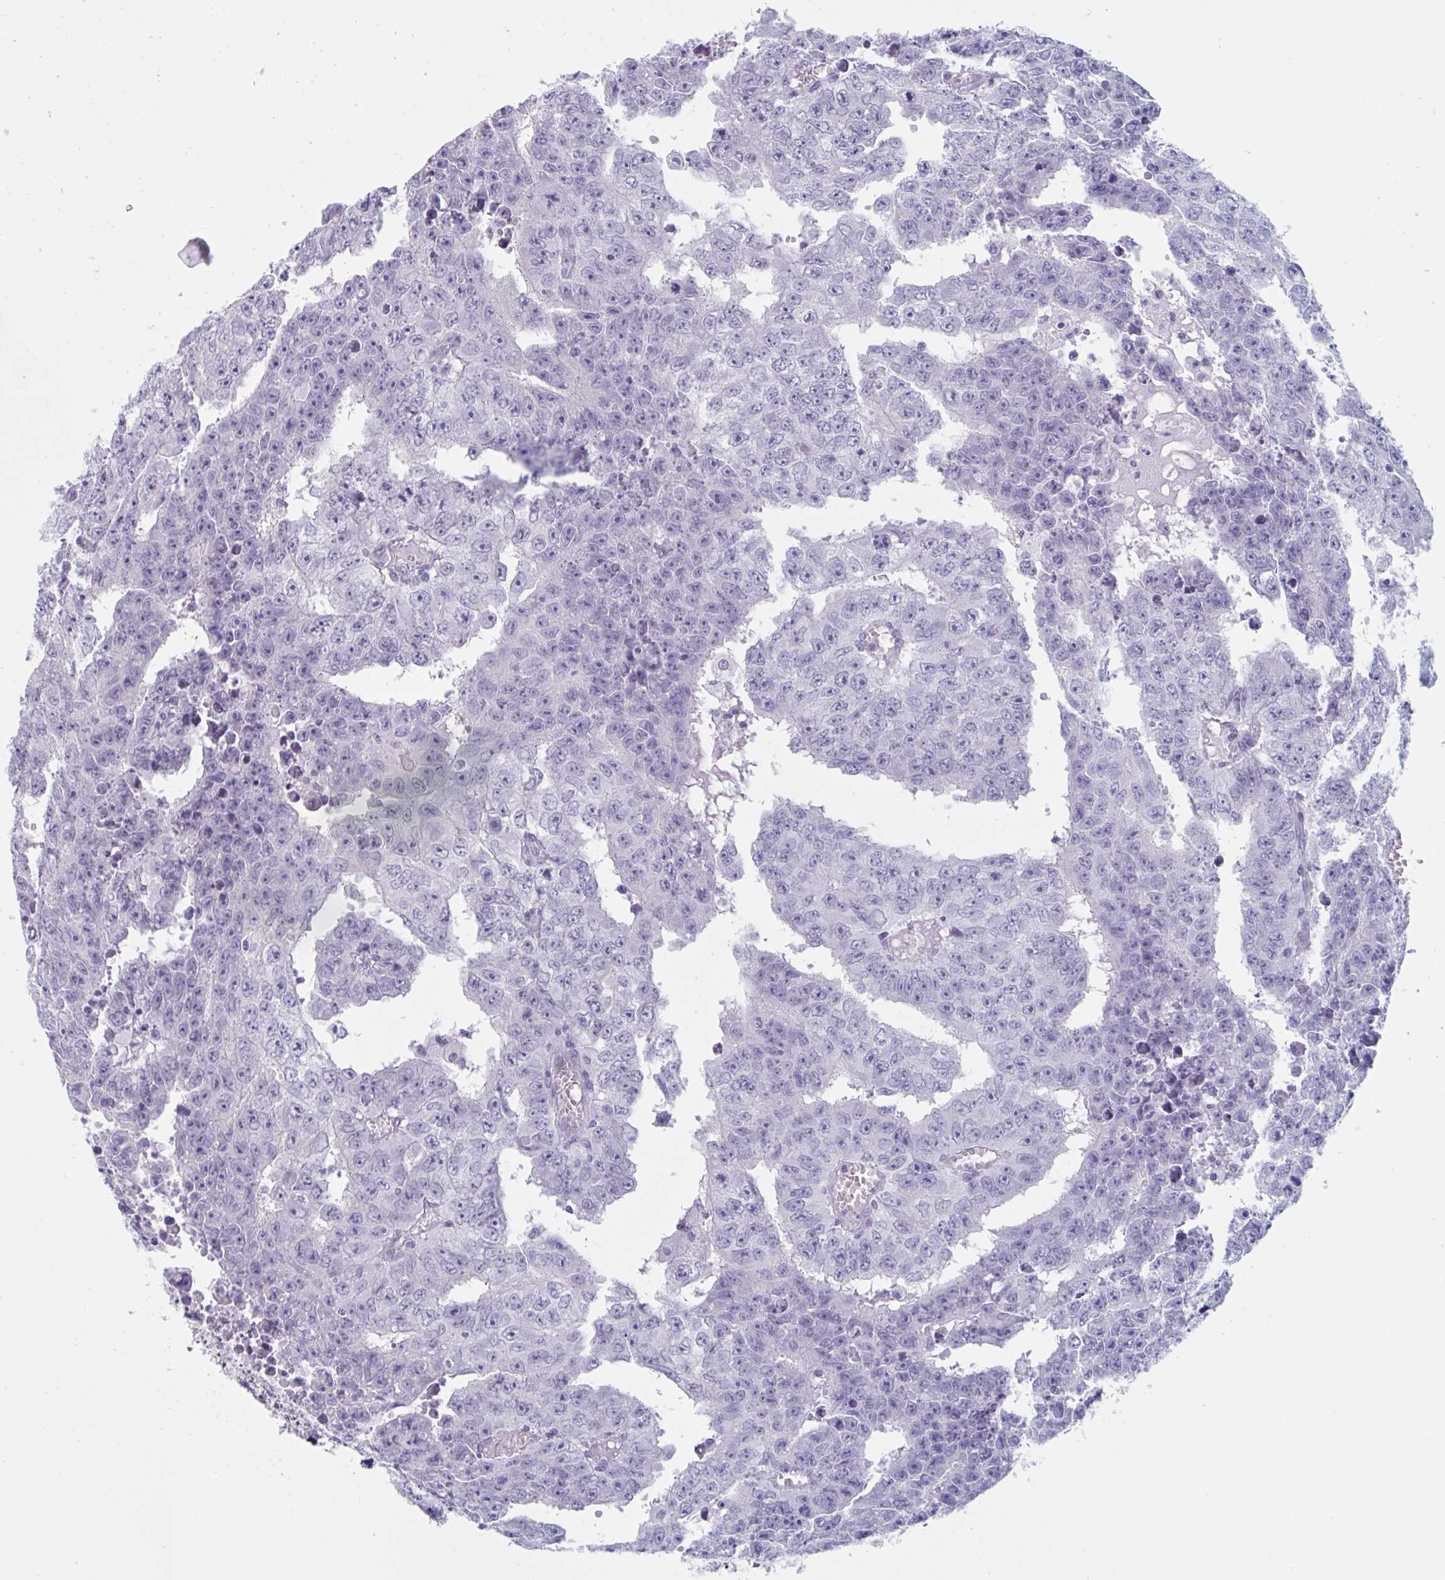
{"staining": {"intensity": "negative", "quantity": "none", "location": "none"}, "tissue": "testis cancer", "cell_type": "Tumor cells", "image_type": "cancer", "snomed": [{"axis": "morphology", "description": "Carcinoma, Embryonal, NOS"}, {"axis": "morphology", "description": "Teratoma, malignant, NOS"}, {"axis": "topography", "description": "Testis"}], "caption": "This is a image of immunohistochemistry (IHC) staining of malignant teratoma (testis), which shows no expression in tumor cells. Nuclei are stained in blue.", "gene": "HSD11B2", "patient": {"sex": "male", "age": 24}}